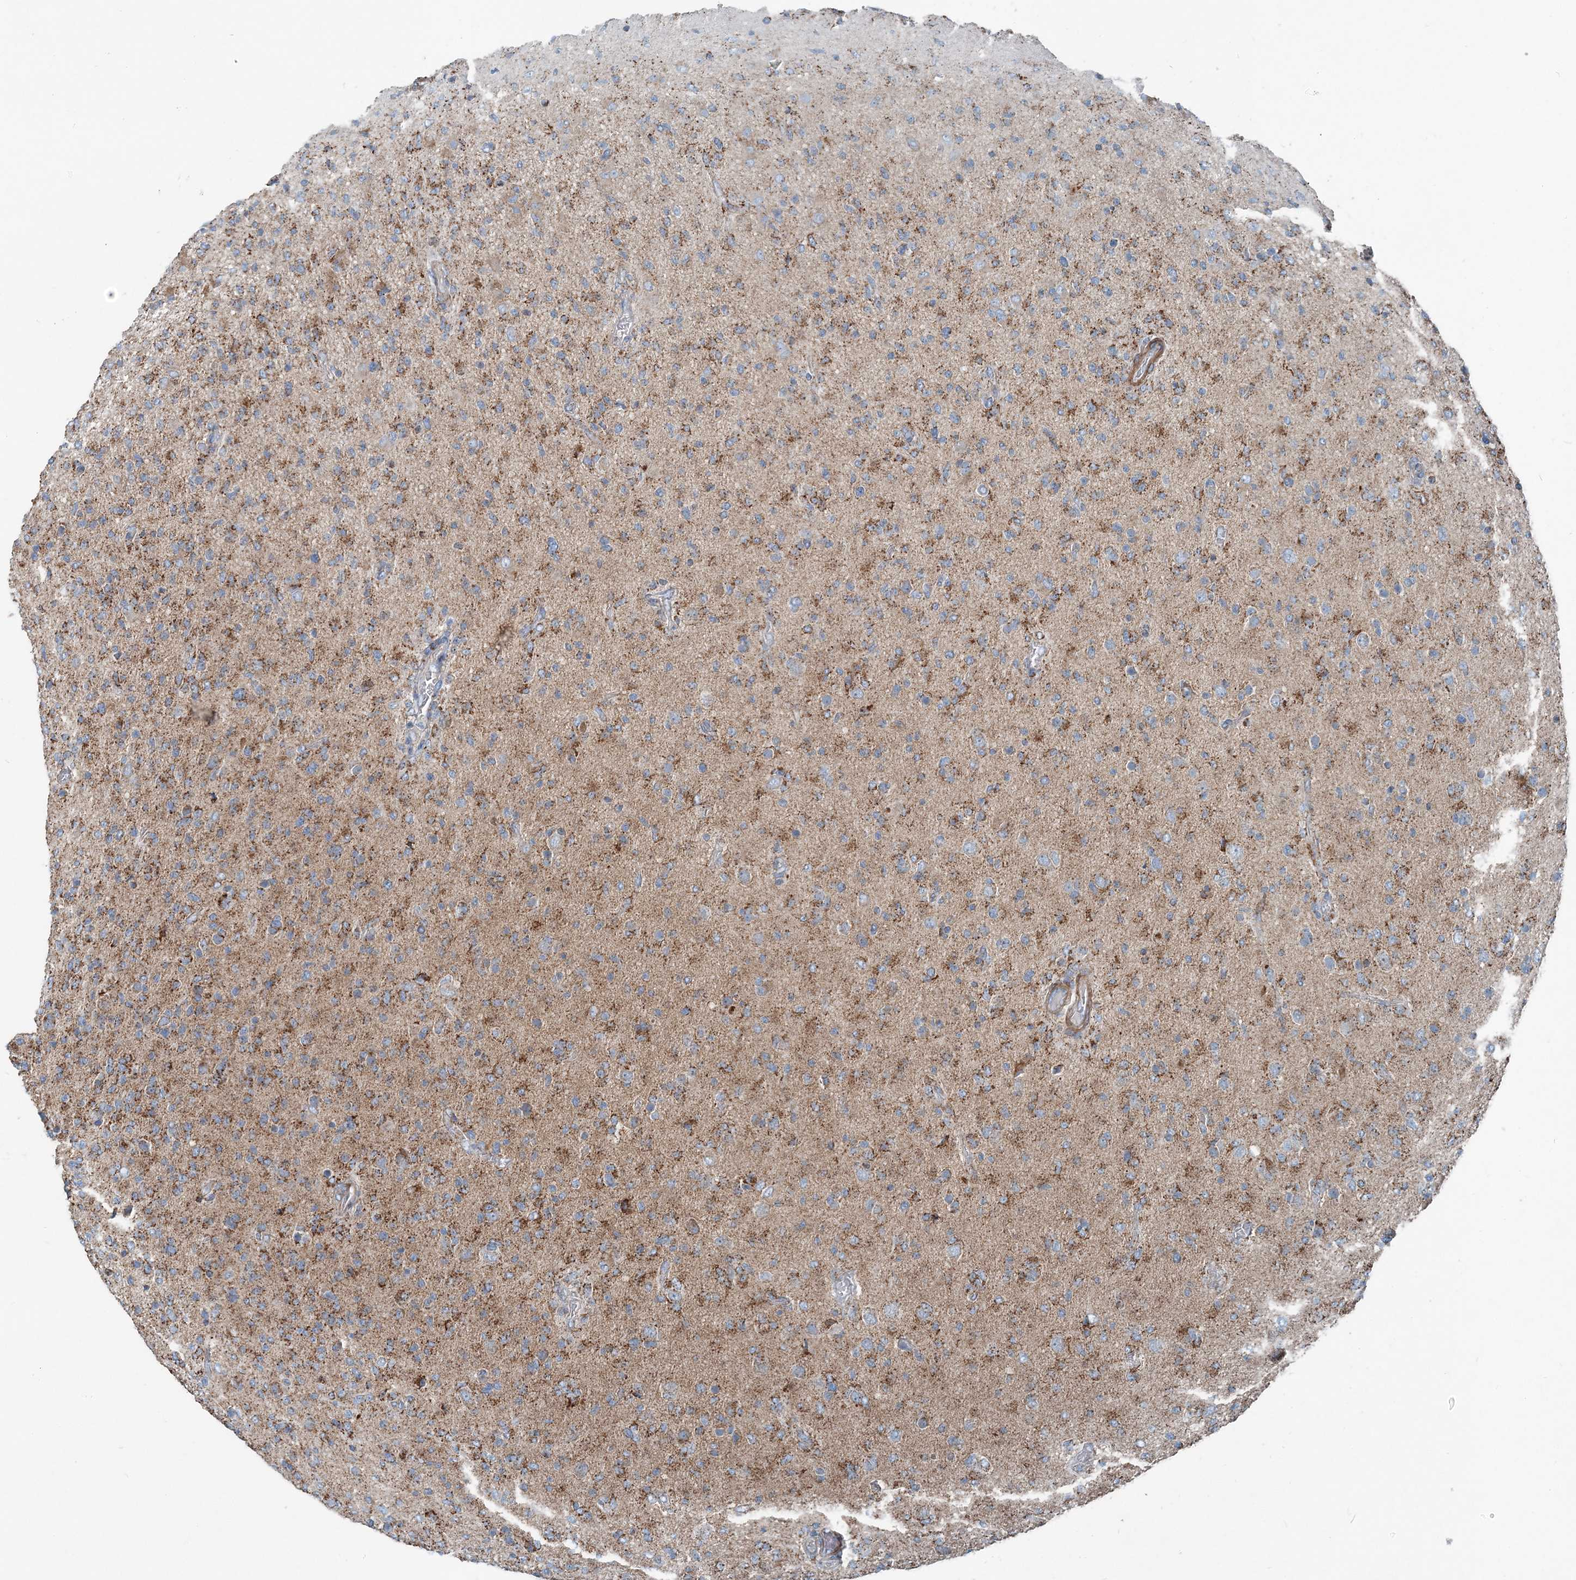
{"staining": {"intensity": "moderate", "quantity": ">75%", "location": "cytoplasmic/membranous"}, "tissue": "glioma", "cell_type": "Tumor cells", "image_type": "cancer", "snomed": [{"axis": "morphology", "description": "Glioma, malignant, High grade"}, {"axis": "topography", "description": "Brain"}], "caption": "Protein staining of malignant high-grade glioma tissue reveals moderate cytoplasmic/membranous positivity in about >75% of tumor cells.", "gene": "INTU", "patient": {"sex": "female", "age": 57}}